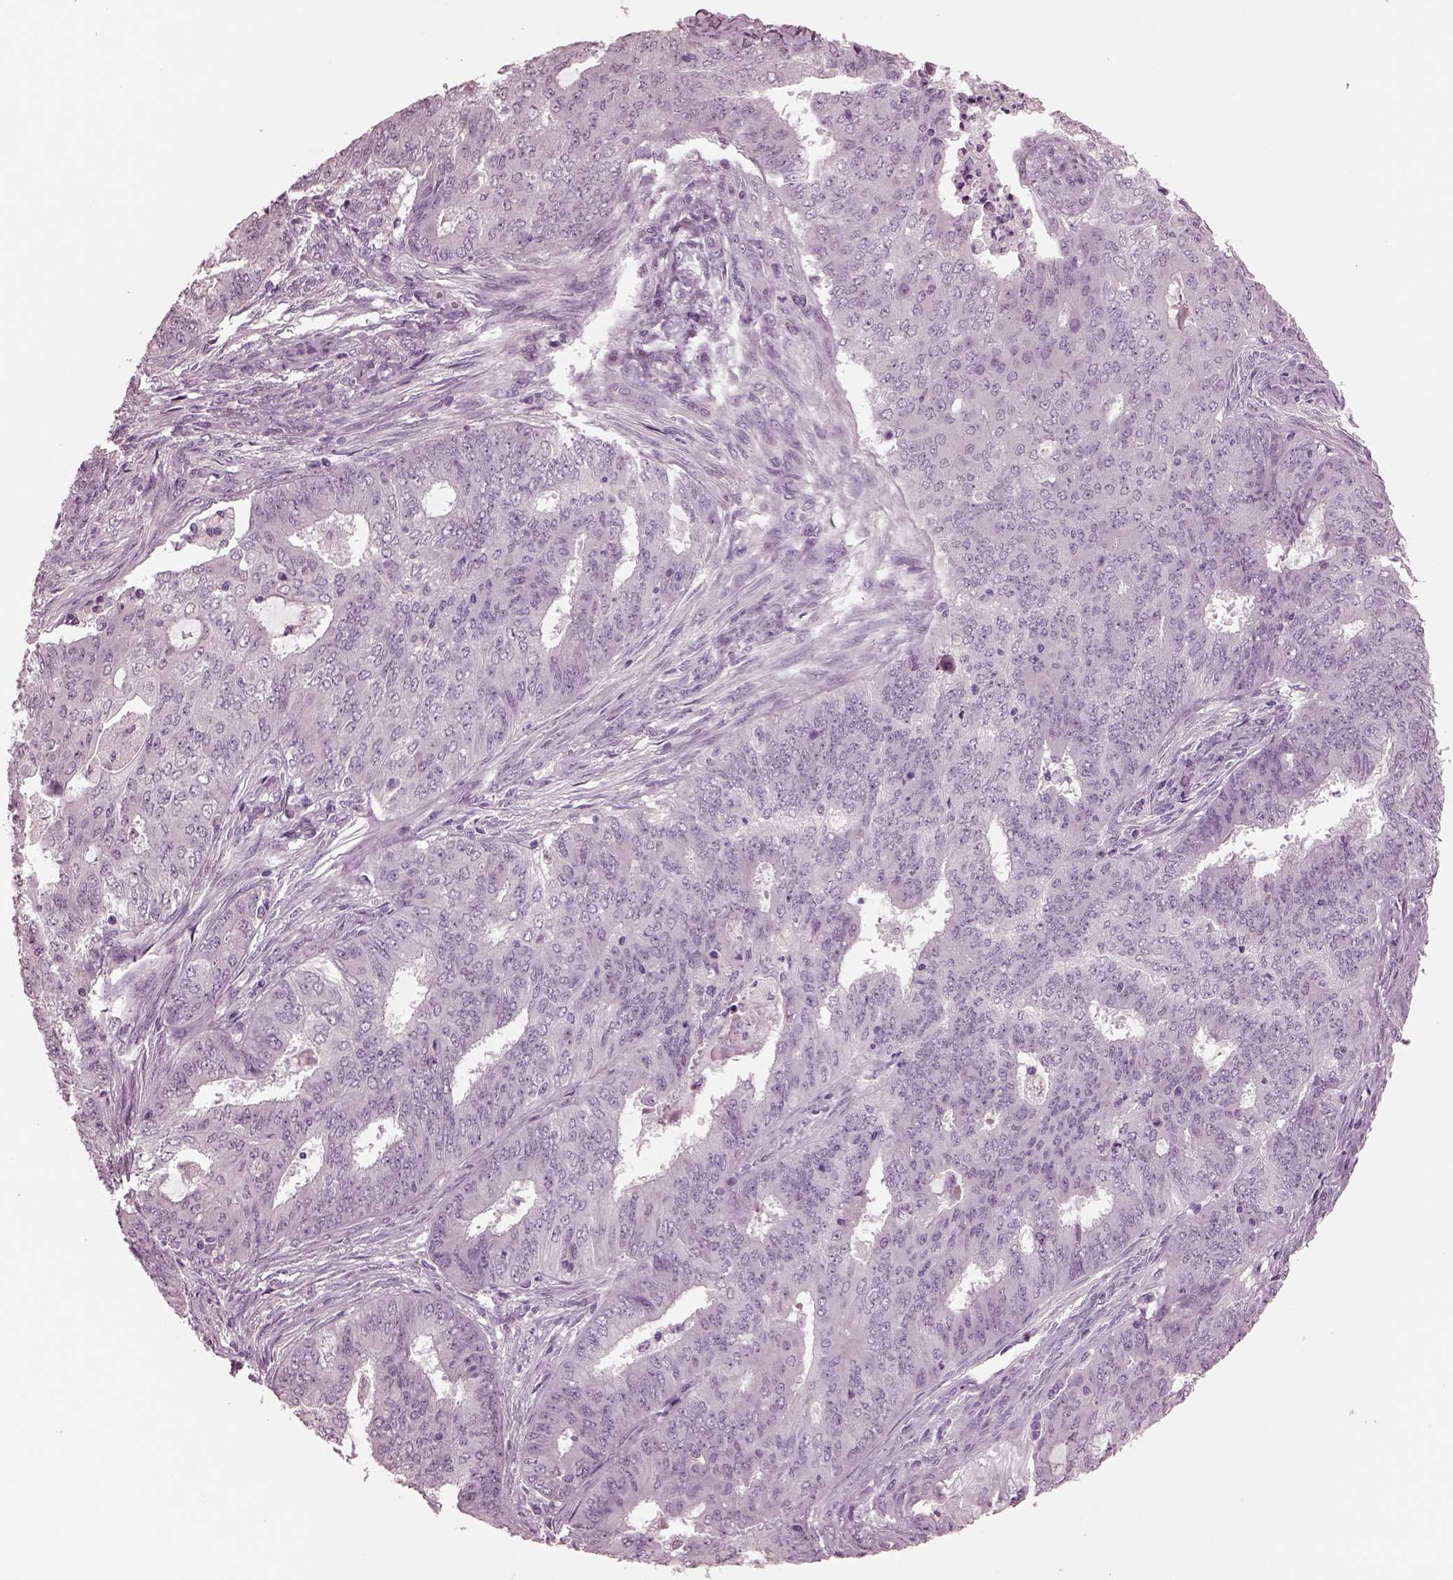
{"staining": {"intensity": "negative", "quantity": "none", "location": "none"}, "tissue": "endometrial cancer", "cell_type": "Tumor cells", "image_type": "cancer", "snomed": [{"axis": "morphology", "description": "Adenocarcinoma, NOS"}, {"axis": "topography", "description": "Endometrium"}], "caption": "DAB immunohistochemical staining of endometrial cancer (adenocarcinoma) displays no significant expression in tumor cells.", "gene": "MIB2", "patient": {"sex": "female", "age": 62}}